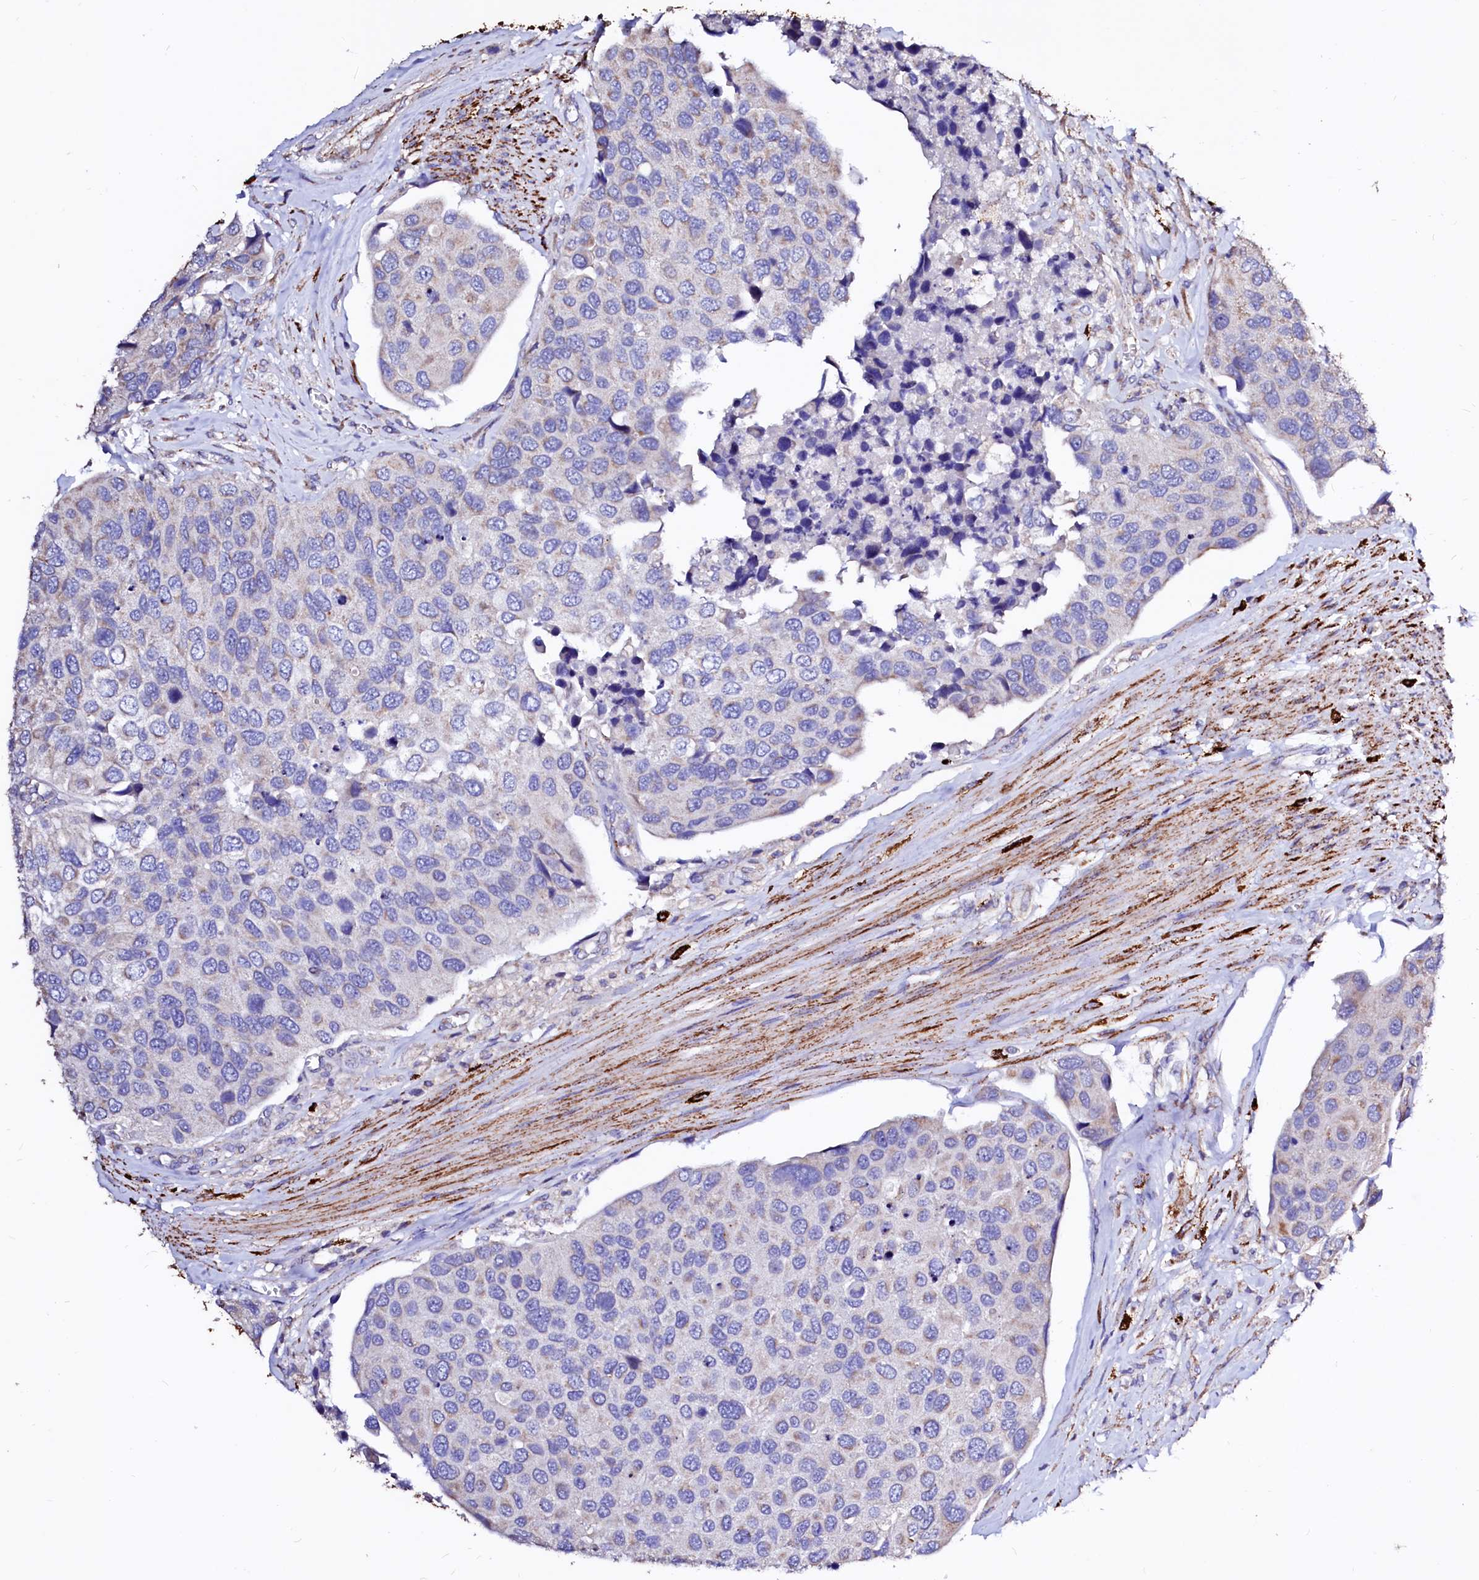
{"staining": {"intensity": "negative", "quantity": "none", "location": "none"}, "tissue": "urothelial cancer", "cell_type": "Tumor cells", "image_type": "cancer", "snomed": [{"axis": "morphology", "description": "Urothelial carcinoma, High grade"}, {"axis": "topography", "description": "Urinary bladder"}], "caption": "Urothelial carcinoma (high-grade) was stained to show a protein in brown. There is no significant positivity in tumor cells.", "gene": "MAOB", "patient": {"sex": "male", "age": 74}}